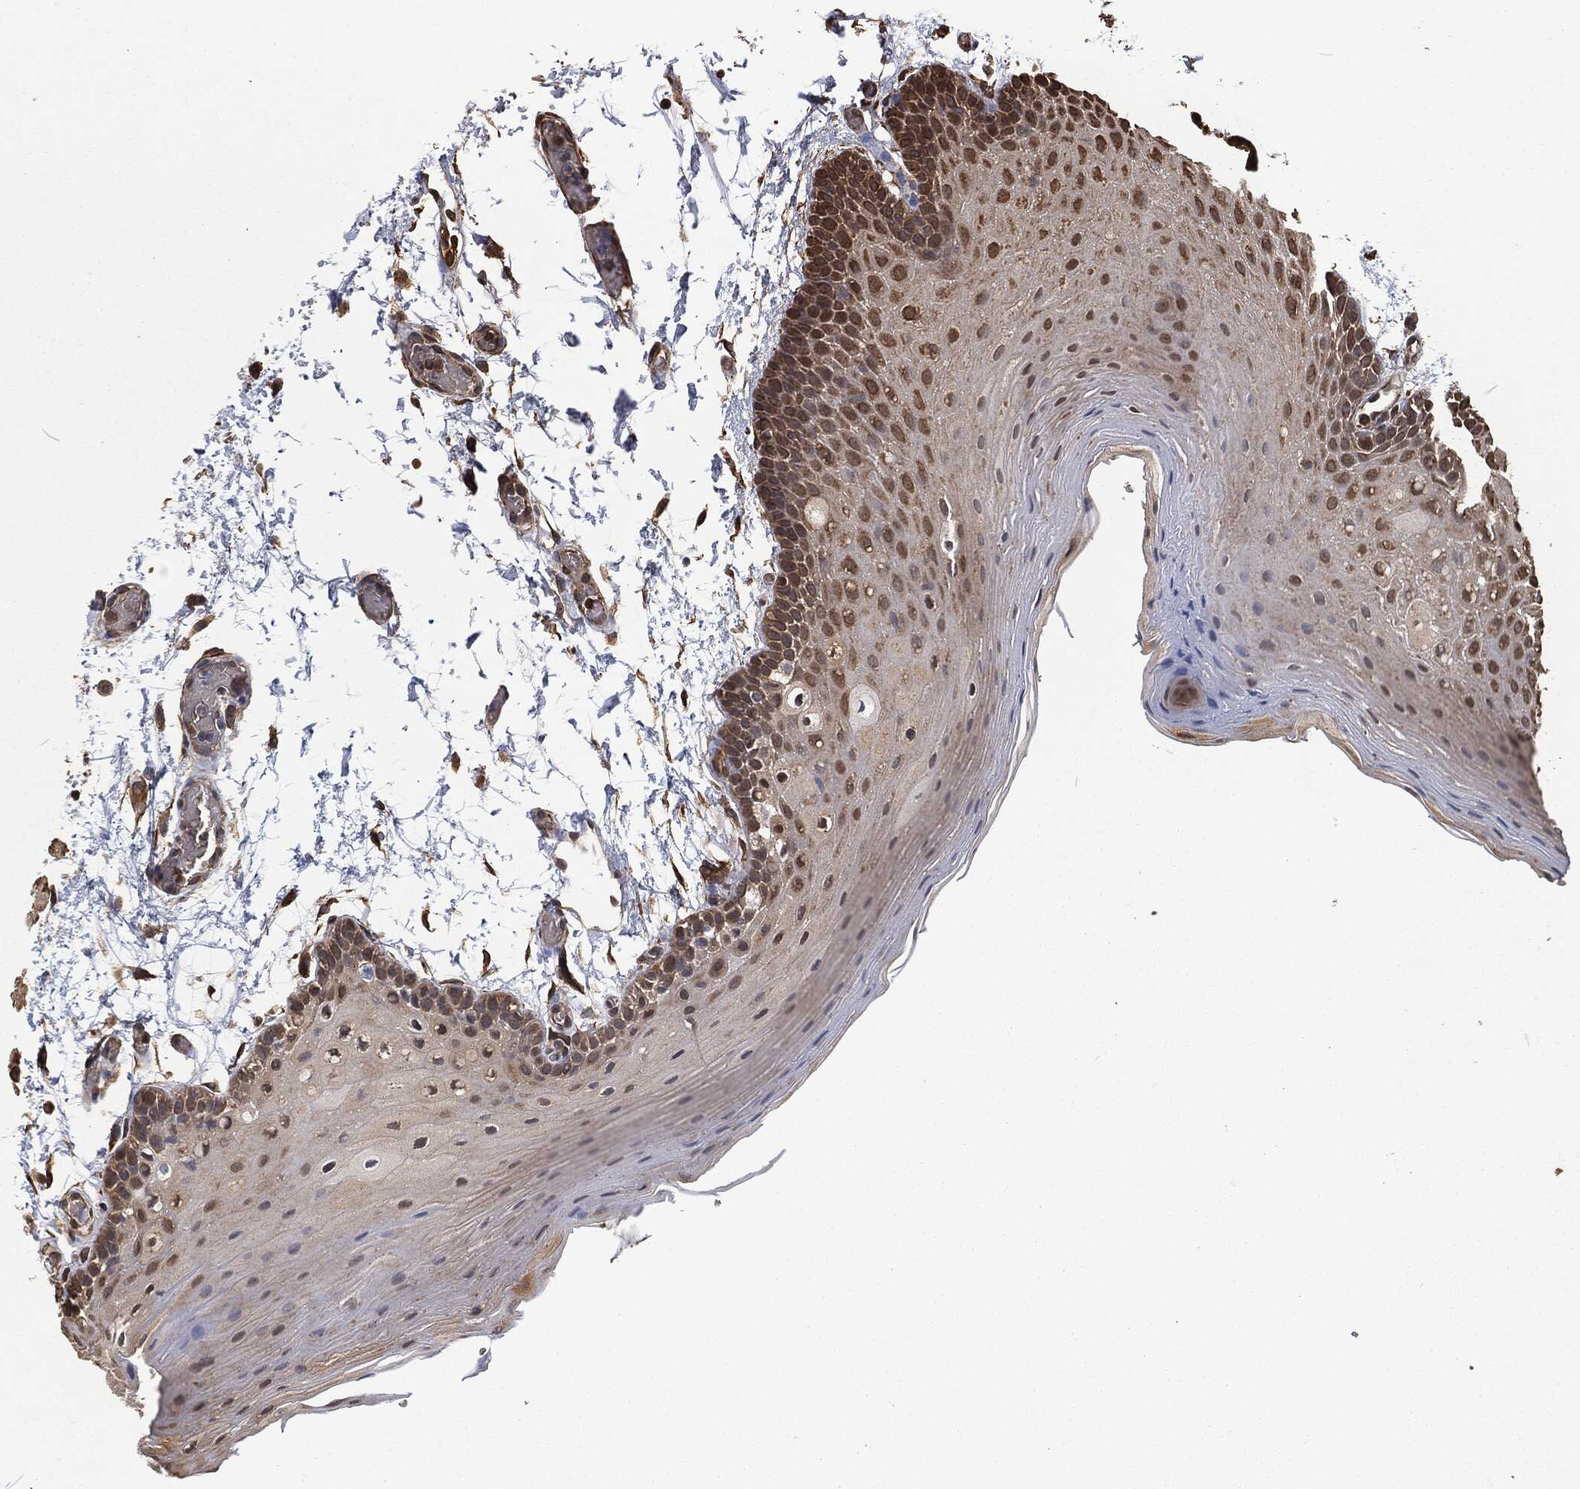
{"staining": {"intensity": "strong", "quantity": "<25%", "location": "cytoplasmic/membranous"}, "tissue": "oral mucosa", "cell_type": "Squamous epithelial cells", "image_type": "normal", "snomed": [{"axis": "morphology", "description": "Normal tissue, NOS"}, {"axis": "topography", "description": "Oral tissue"}], "caption": "Immunohistochemical staining of benign human oral mucosa displays <25% levels of strong cytoplasmic/membranous protein staining in about <25% of squamous epithelial cells.", "gene": "PRDX4", "patient": {"sex": "male", "age": 62}}